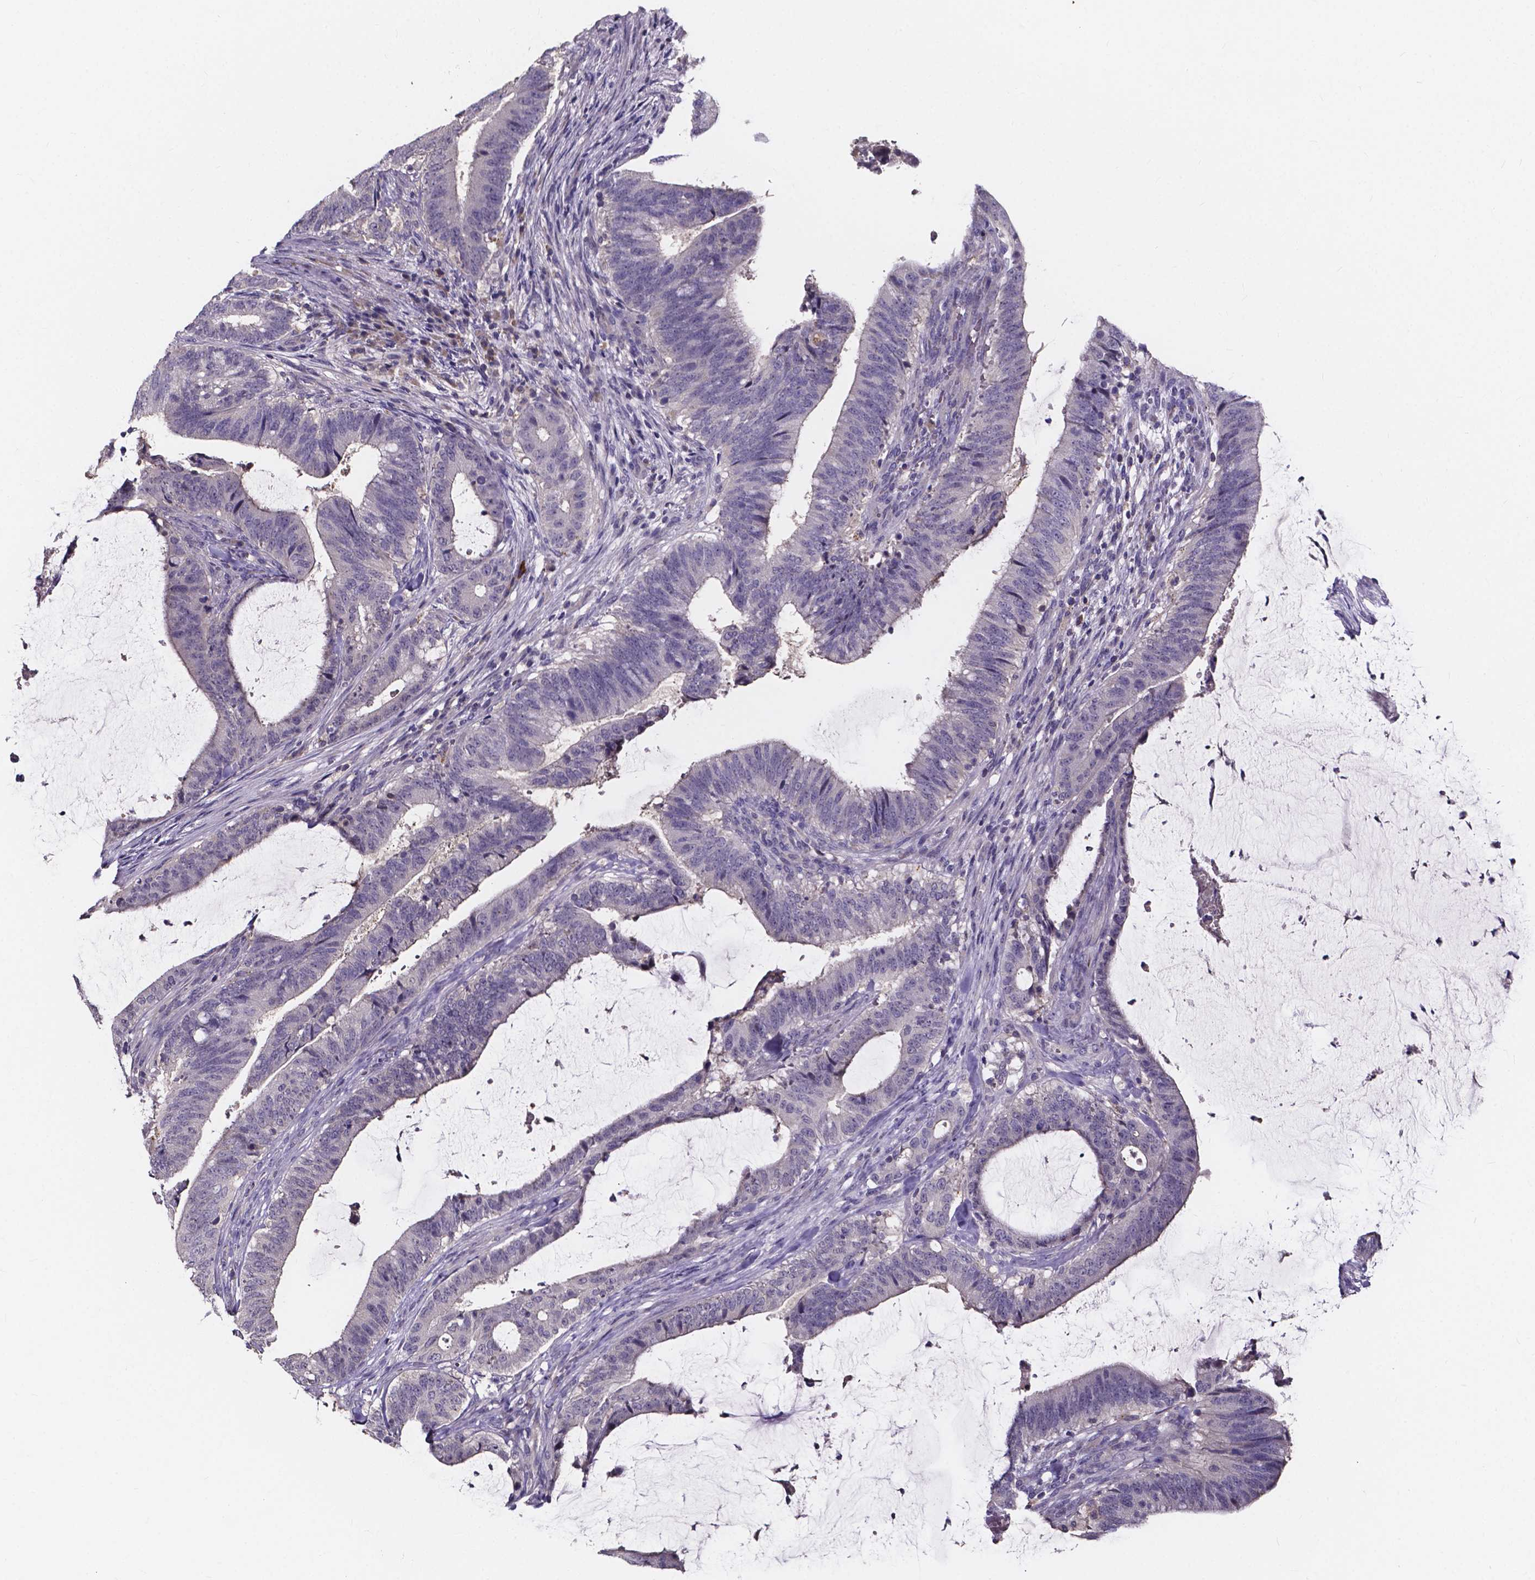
{"staining": {"intensity": "negative", "quantity": "none", "location": "none"}, "tissue": "colorectal cancer", "cell_type": "Tumor cells", "image_type": "cancer", "snomed": [{"axis": "morphology", "description": "Adenocarcinoma, NOS"}, {"axis": "topography", "description": "Colon"}], "caption": "Colorectal cancer (adenocarcinoma) was stained to show a protein in brown. There is no significant positivity in tumor cells.", "gene": "SPOCD1", "patient": {"sex": "female", "age": 43}}